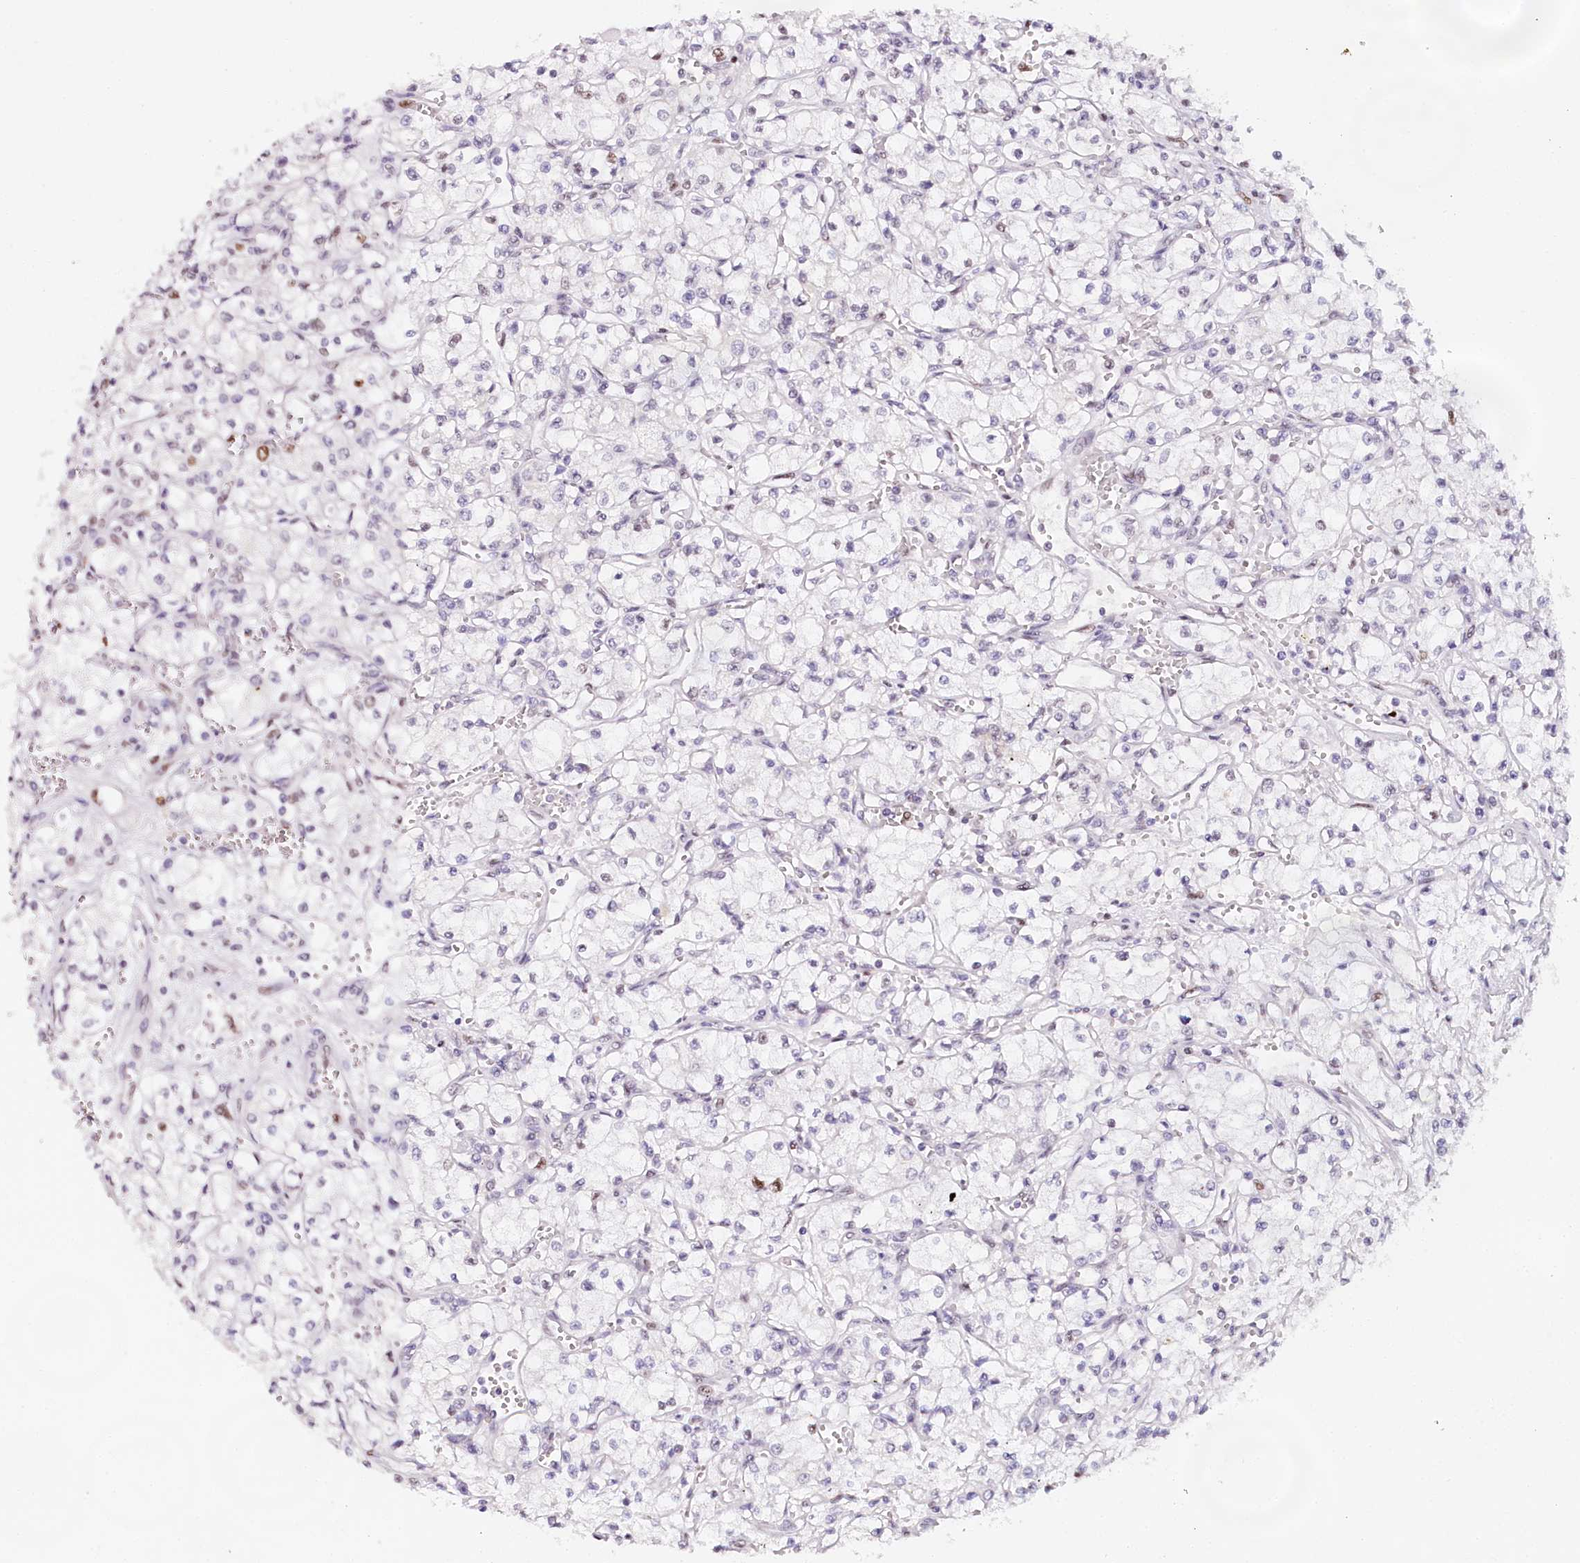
{"staining": {"intensity": "weak", "quantity": "<25%", "location": "nuclear"}, "tissue": "renal cancer", "cell_type": "Tumor cells", "image_type": "cancer", "snomed": [{"axis": "morphology", "description": "Adenocarcinoma, NOS"}, {"axis": "topography", "description": "Kidney"}], "caption": "Human adenocarcinoma (renal) stained for a protein using immunohistochemistry (IHC) shows no staining in tumor cells.", "gene": "TP53", "patient": {"sex": "male", "age": 59}}